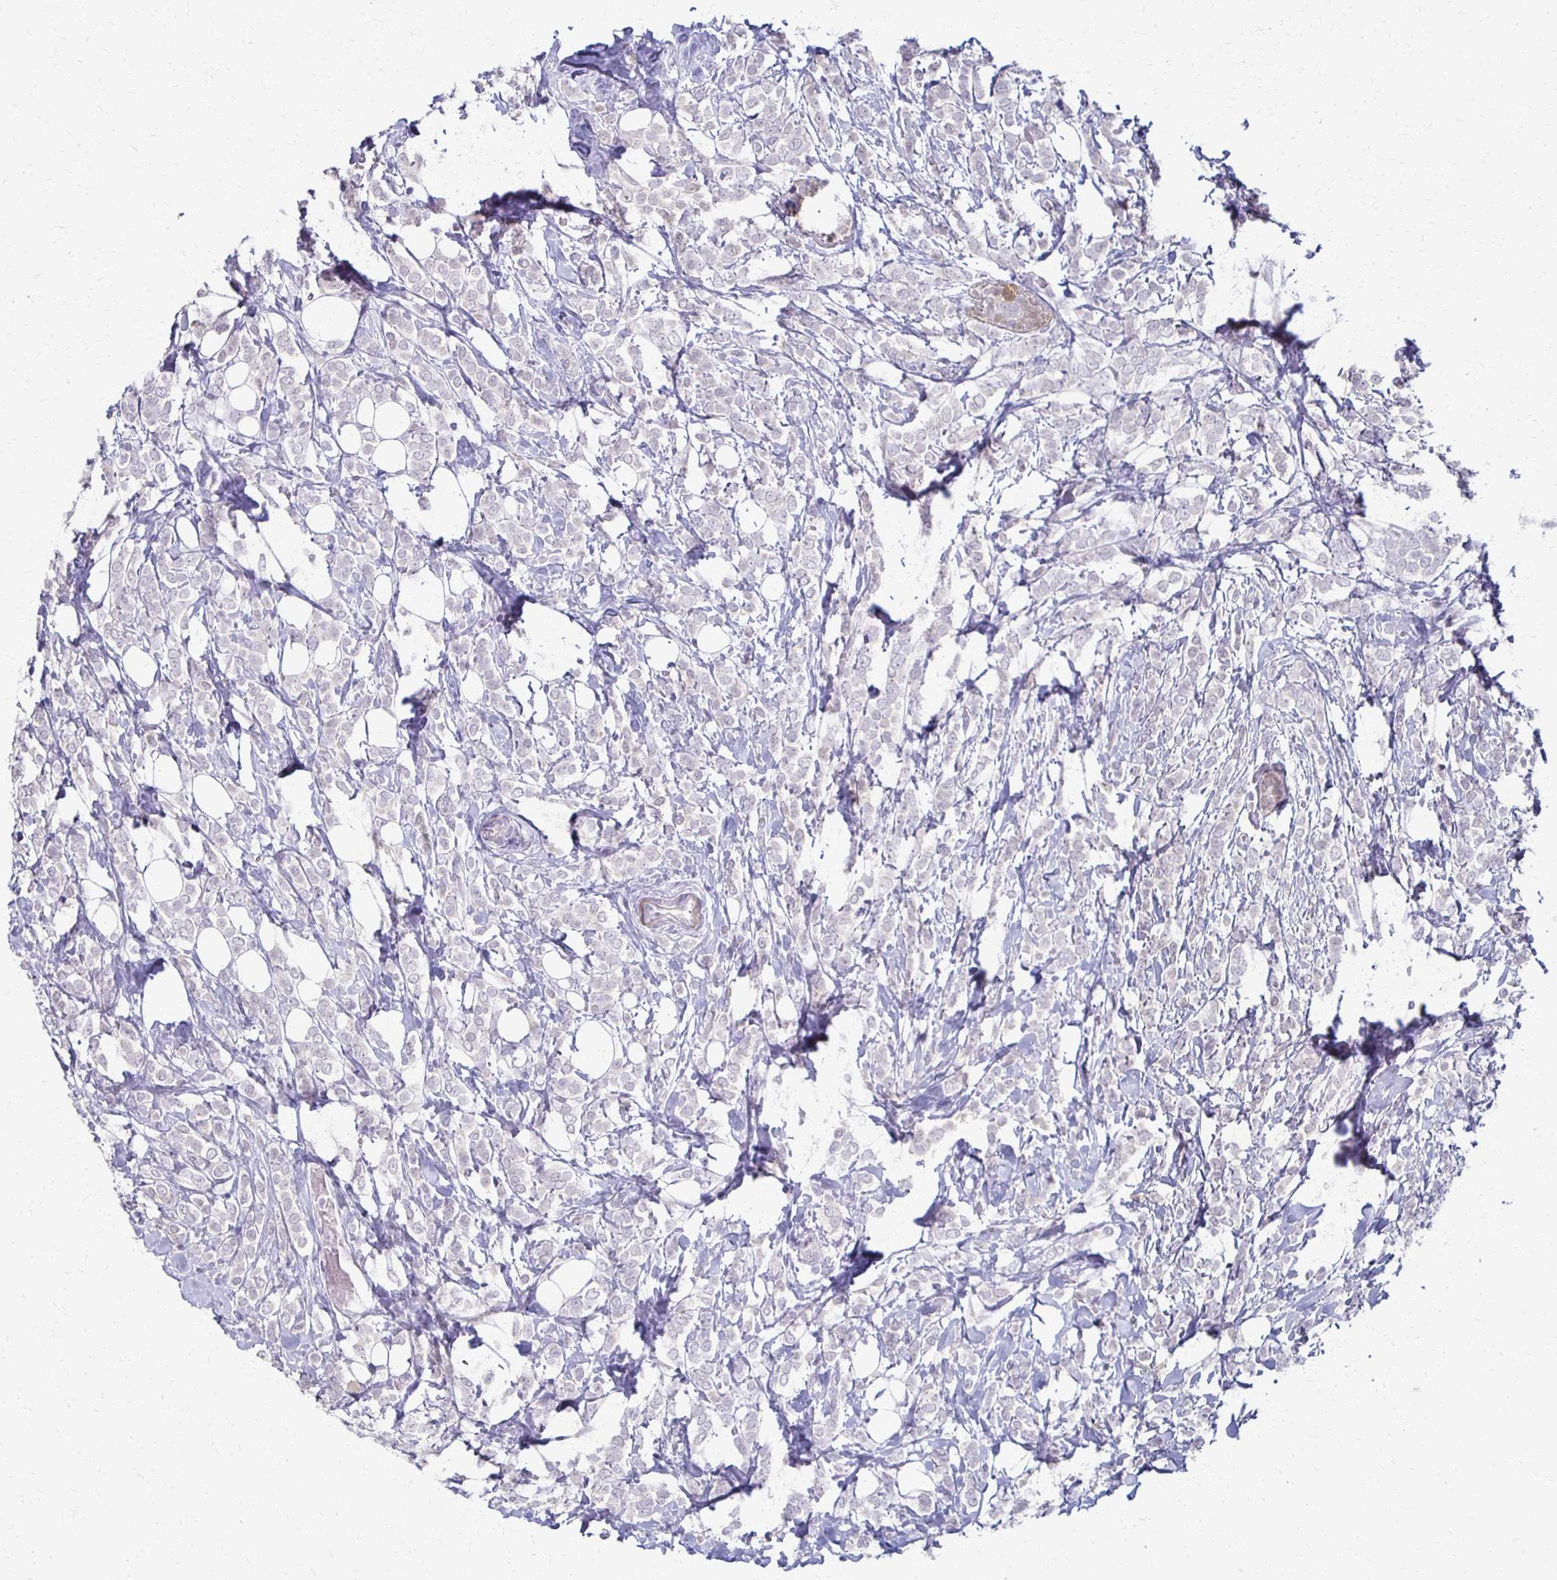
{"staining": {"intensity": "negative", "quantity": "none", "location": "none"}, "tissue": "breast cancer", "cell_type": "Tumor cells", "image_type": "cancer", "snomed": [{"axis": "morphology", "description": "Lobular carcinoma"}, {"axis": "topography", "description": "Breast"}], "caption": "Breast lobular carcinoma stained for a protein using IHC exhibits no positivity tumor cells.", "gene": "FOXO4", "patient": {"sex": "female", "age": 49}}